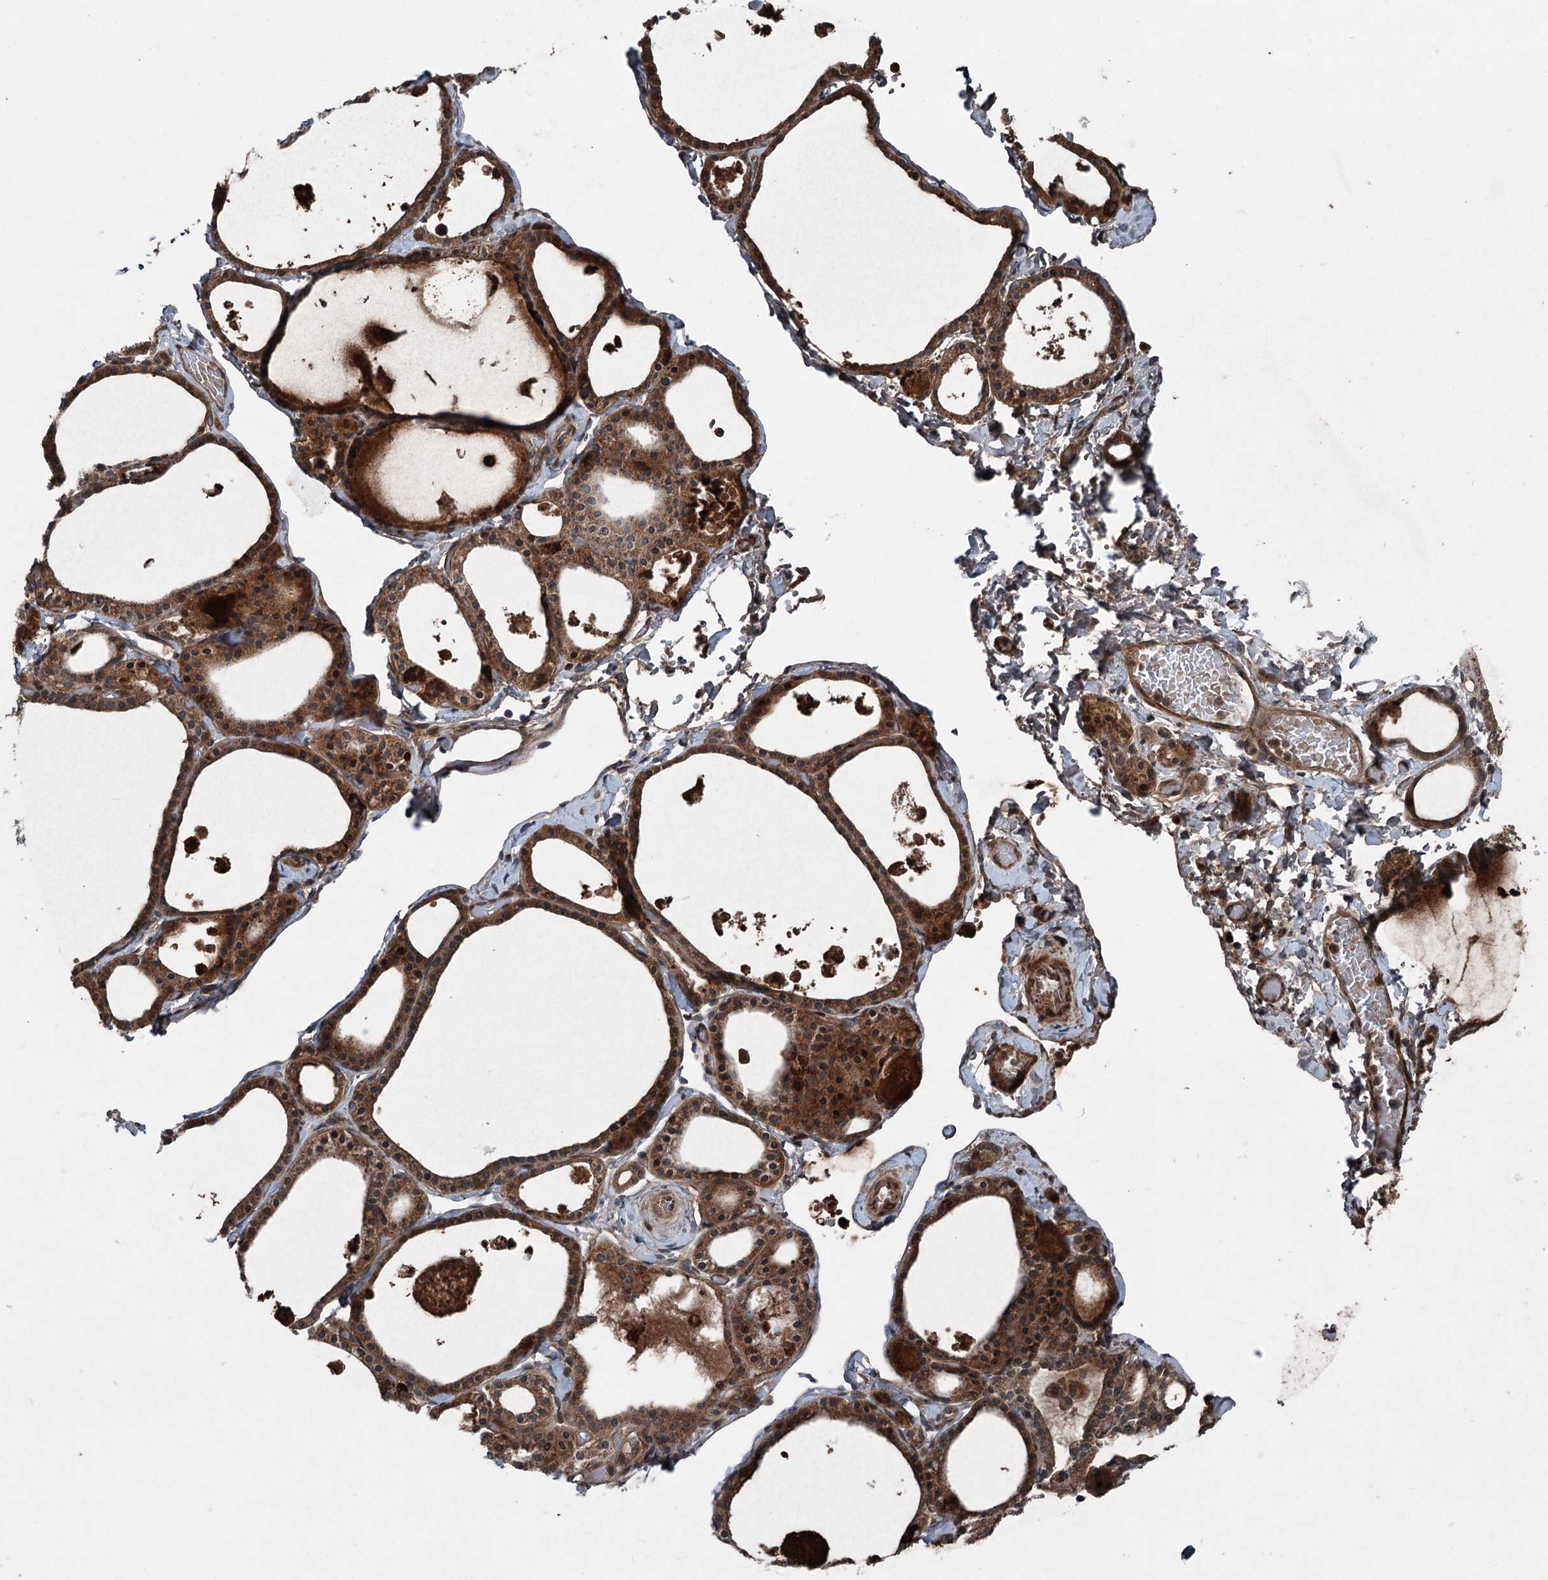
{"staining": {"intensity": "moderate", "quantity": ">75%", "location": "cytoplasmic/membranous"}, "tissue": "thyroid gland", "cell_type": "Glandular cells", "image_type": "normal", "snomed": [{"axis": "morphology", "description": "Normal tissue, NOS"}, {"axis": "topography", "description": "Thyroid gland"}], "caption": "Immunohistochemical staining of unremarkable thyroid gland displays medium levels of moderate cytoplasmic/membranous positivity in approximately >75% of glandular cells.", "gene": "ALAS1", "patient": {"sex": "male", "age": 56}}